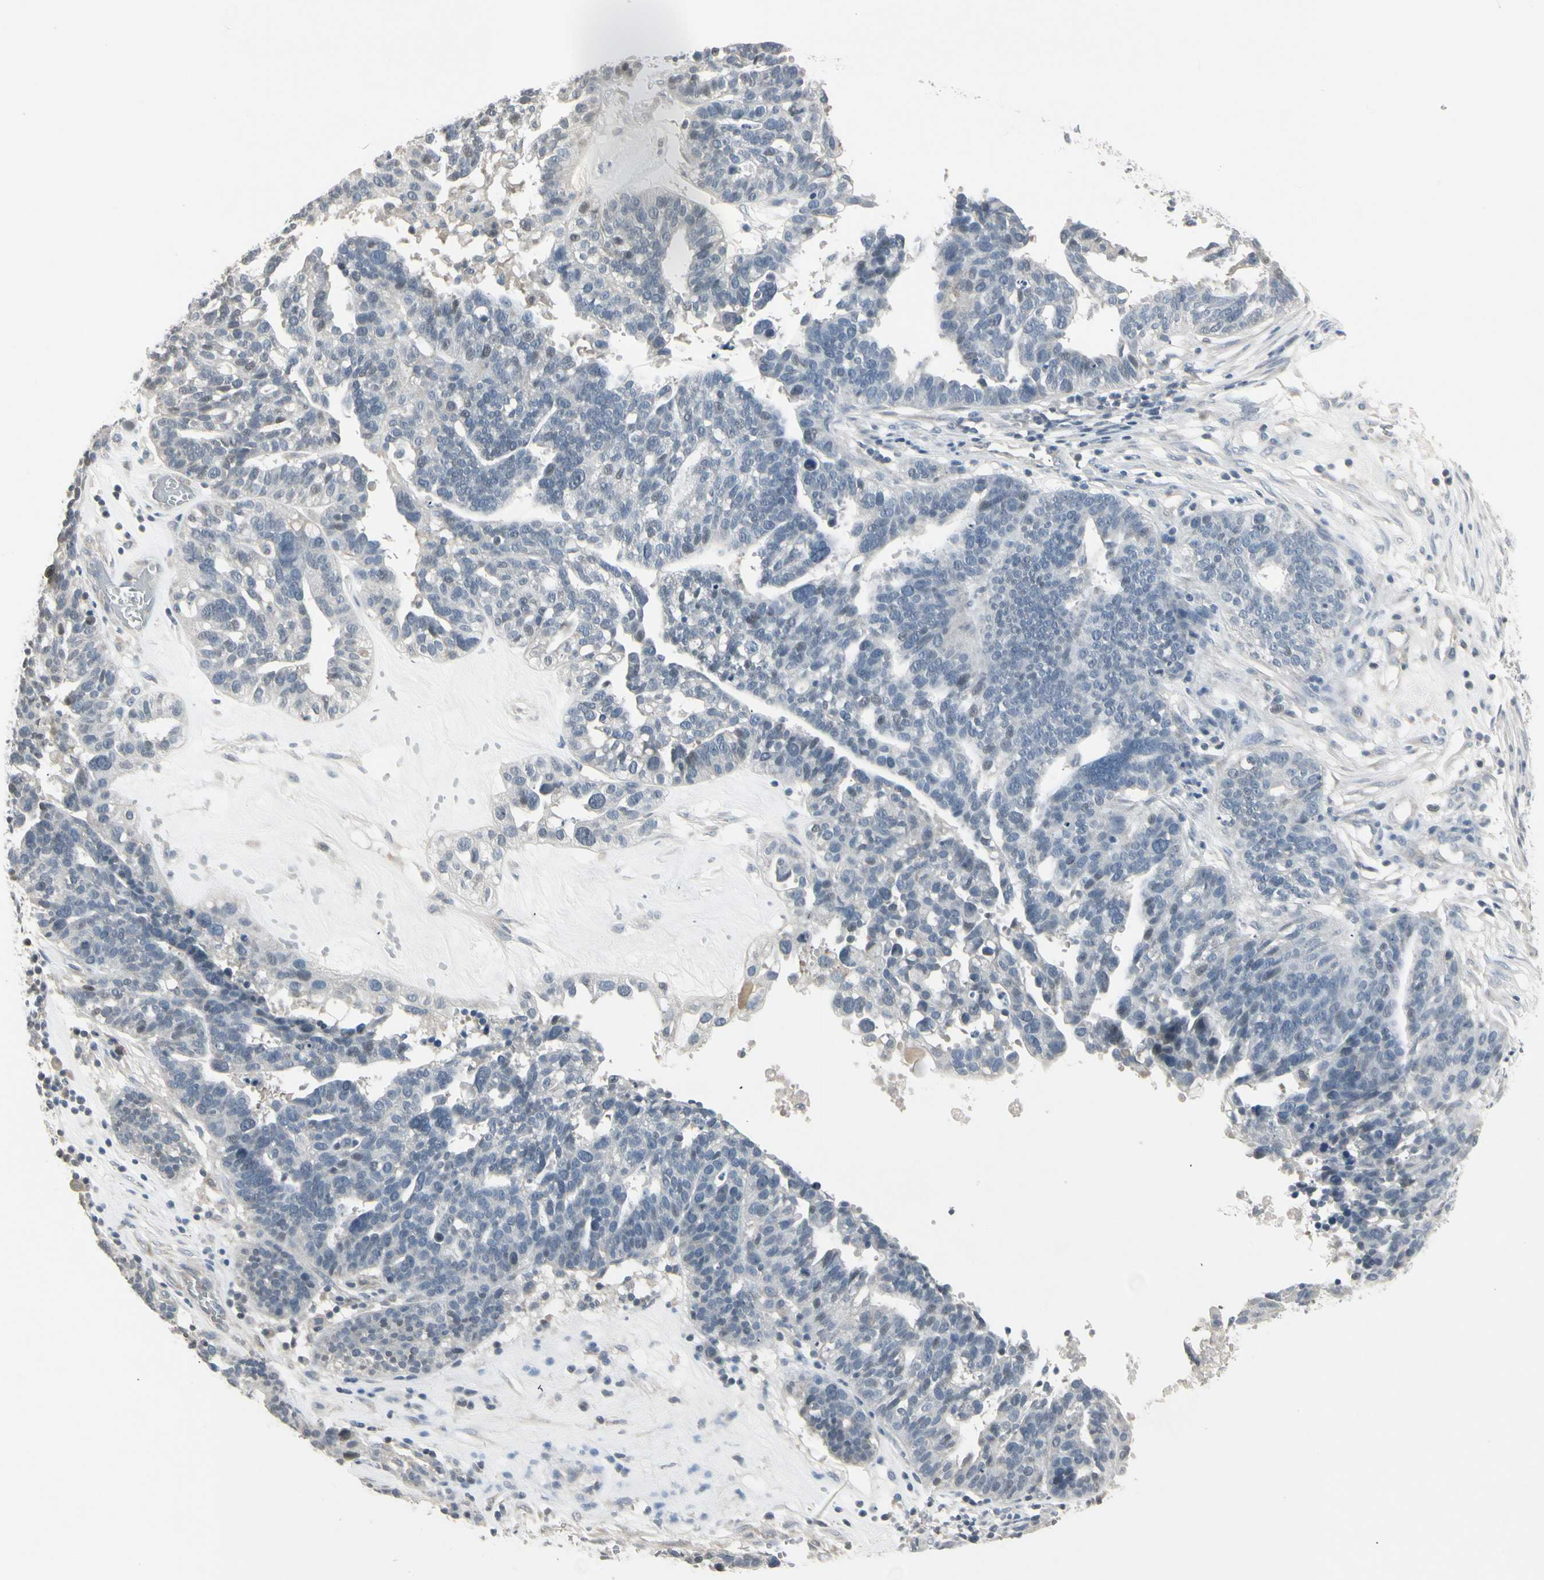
{"staining": {"intensity": "negative", "quantity": "none", "location": "none"}, "tissue": "ovarian cancer", "cell_type": "Tumor cells", "image_type": "cancer", "snomed": [{"axis": "morphology", "description": "Cystadenocarcinoma, serous, NOS"}, {"axis": "topography", "description": "Ovary"}], "caption": "DAB (3,3'-diaminobenzidine) immunohistochemical staining of ovarian cancer (serous cystadenocarcinoma) displays no significant positivity in tumor cells.", "gene": "DMPK", "patient": {"sex": "female", "age": 59}}